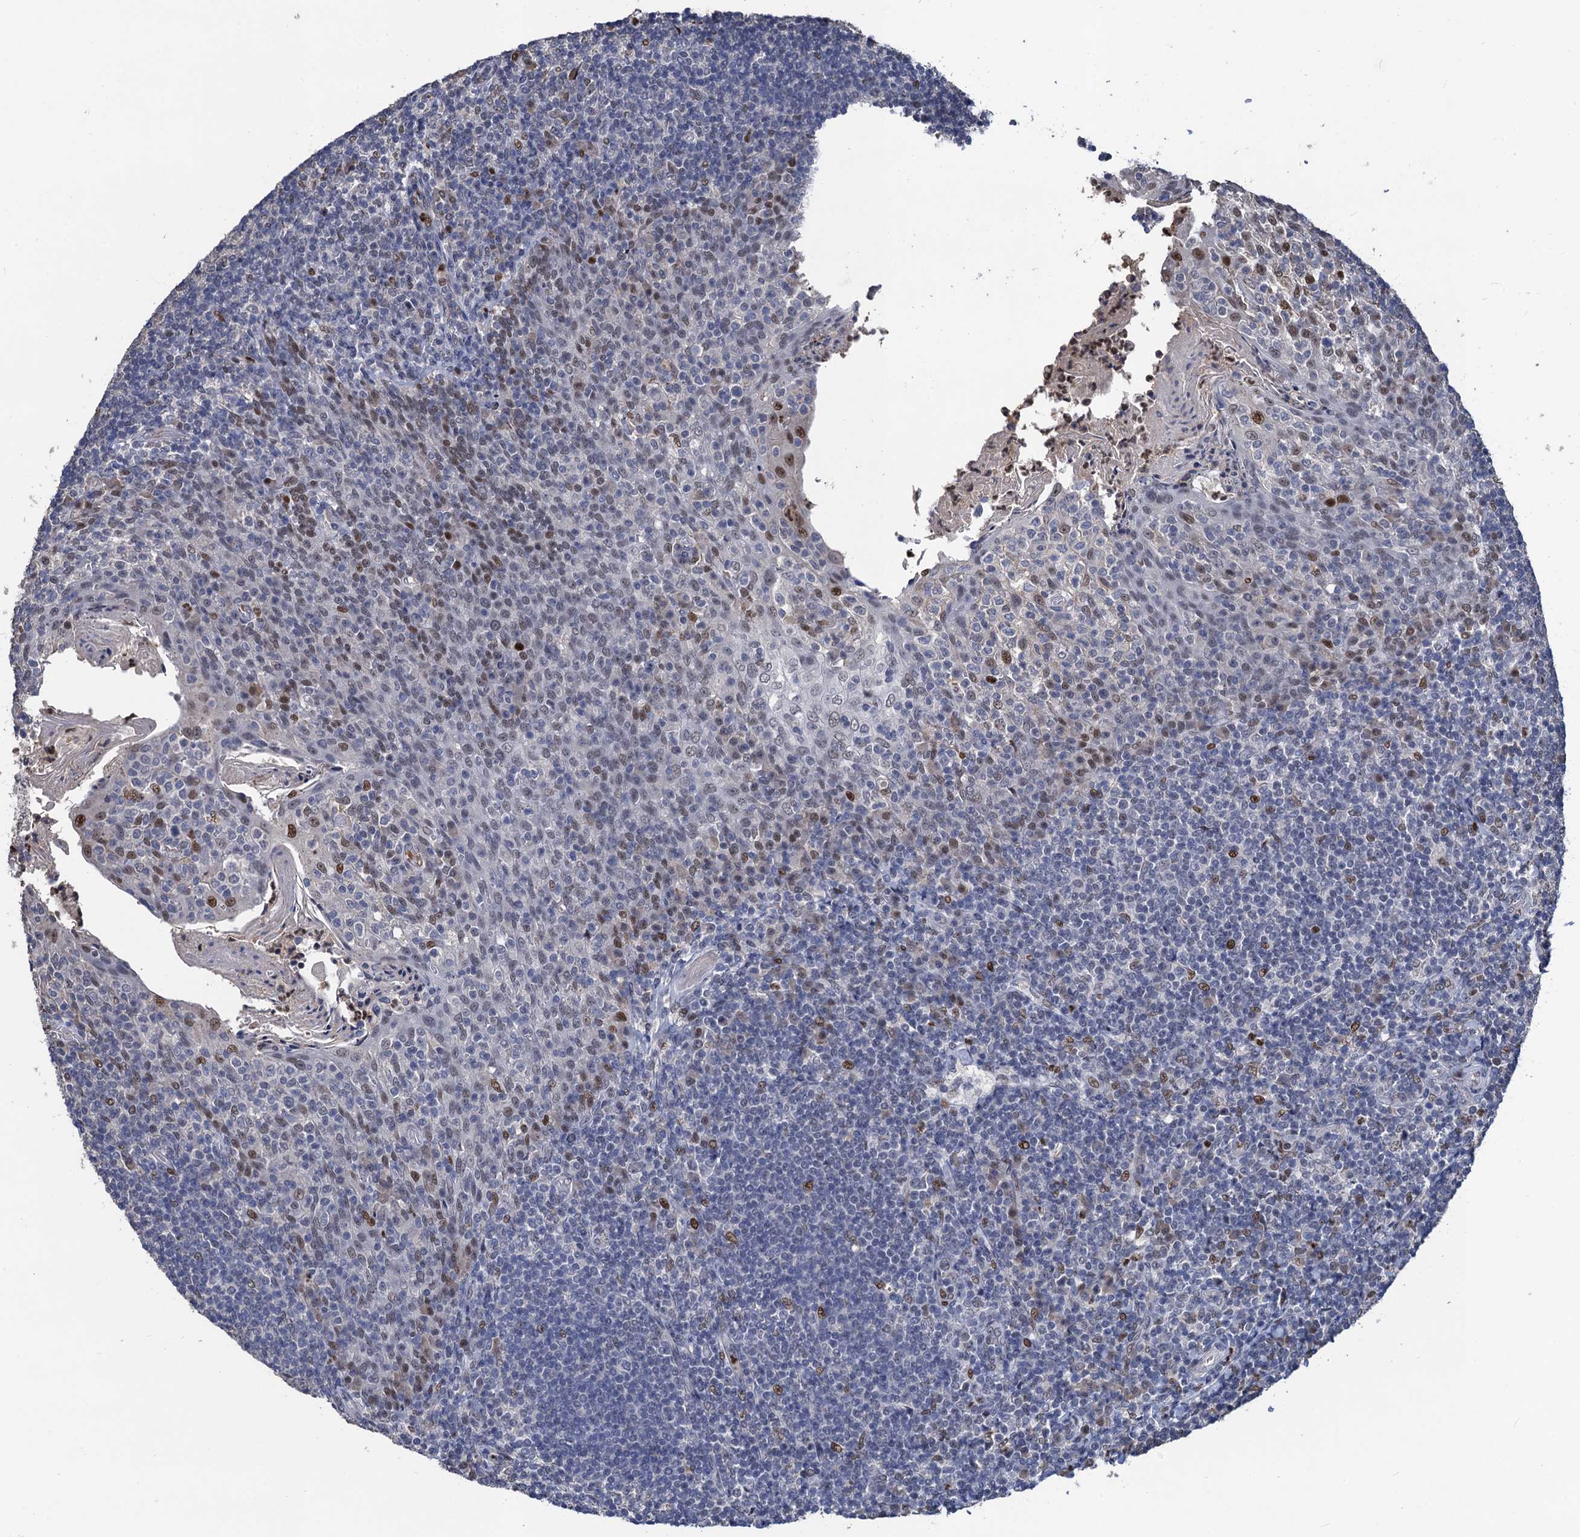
{"staining": {"intensity": "moderate", "quantity": "<25%", "location": "nuclear"}, "tissue": "tonsil", "cell_type": "Germinal center cells", "image_type": "normal", "snomed": [{"axis": "morphology", "description": "Normal tissue, NOS"}, {"axis": "topography", "description": "Tonsil"}], "caption": "Moderate nuclear expression for a protein is appreciated in approximately <25% of germinal center cells of normal tonsil using immunohistochemistry.", "gene": "TSEN34", "patient": {"sex": "female", "age": 10}}